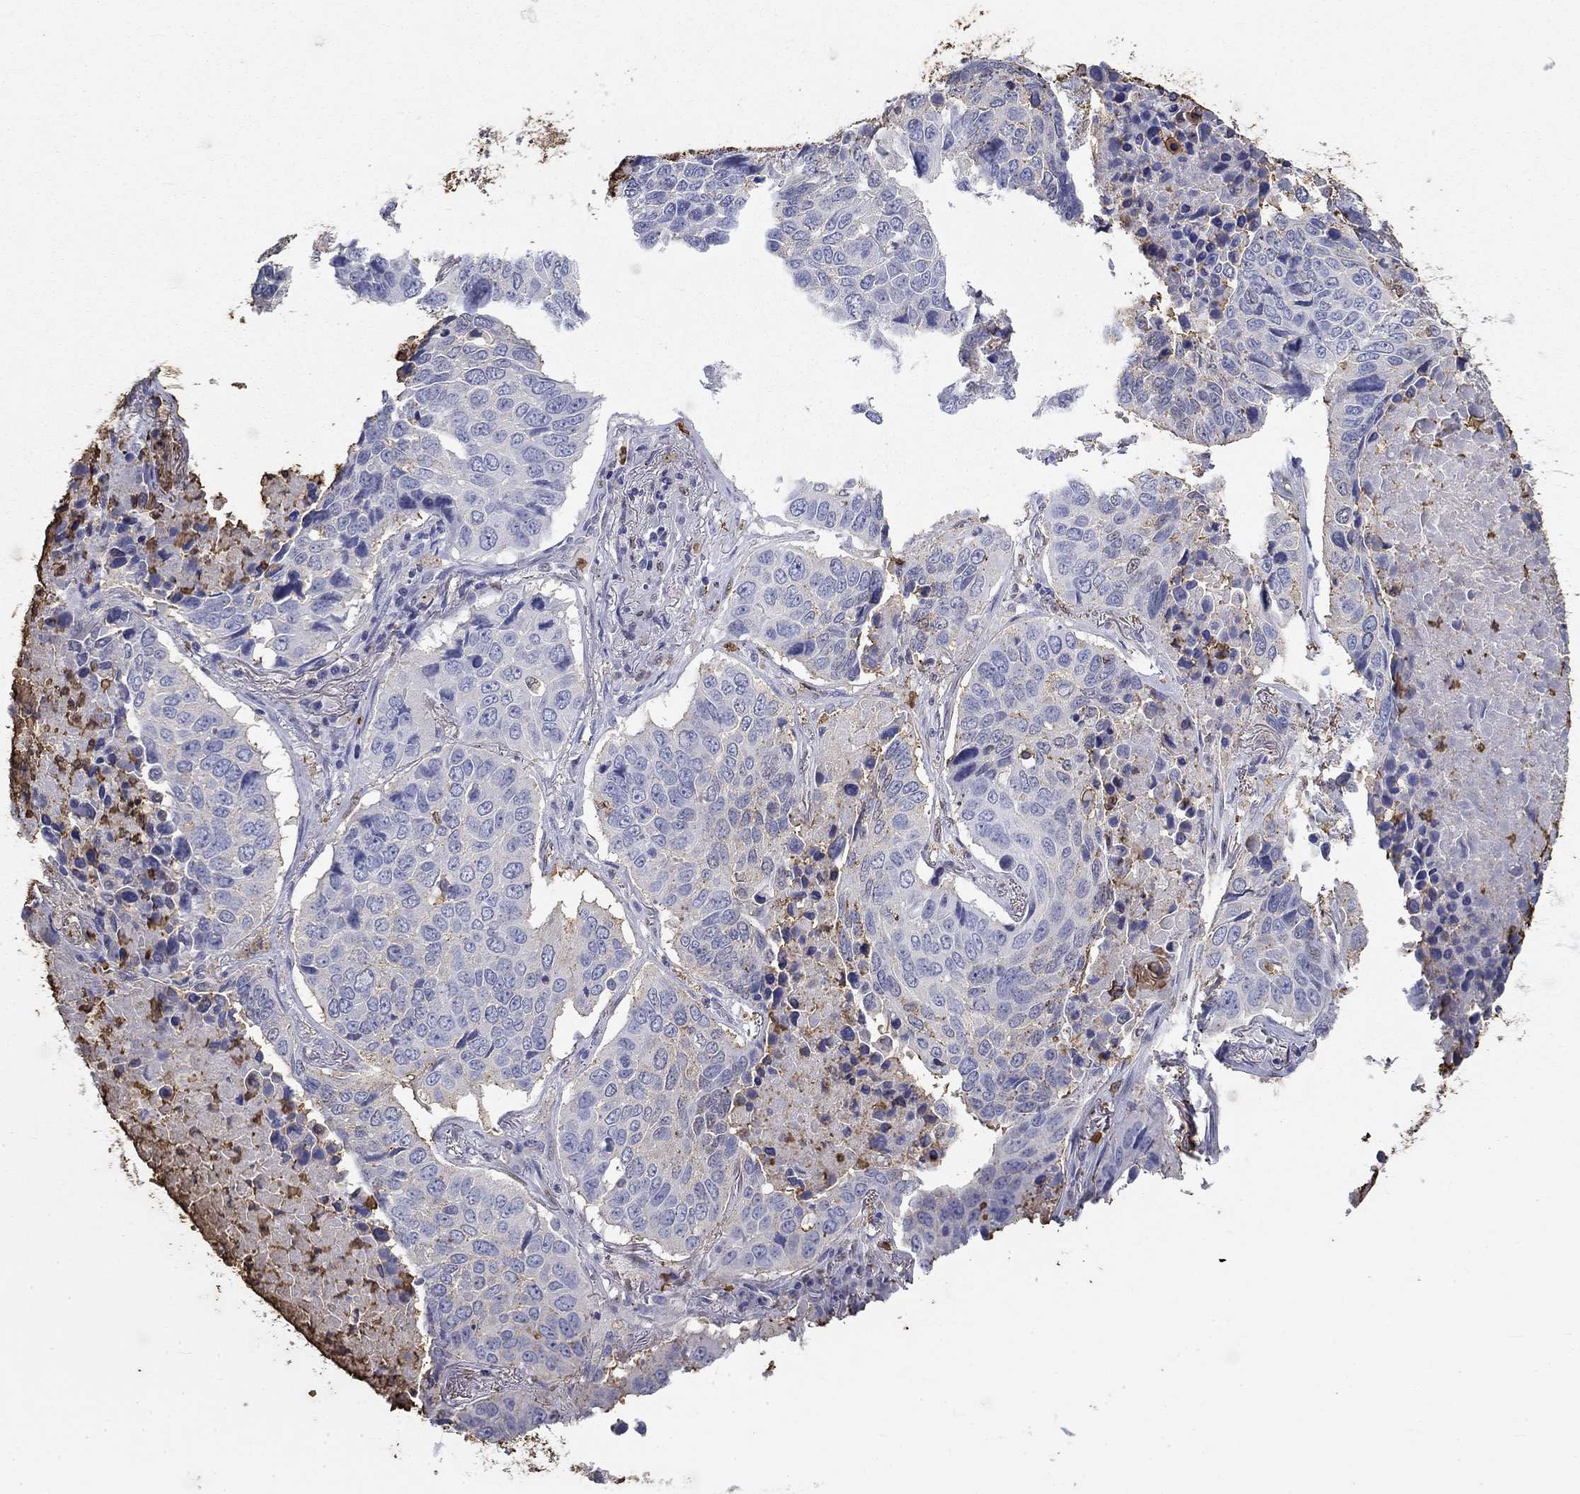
{"staining": {"intensity": "negative", "quantity": "none", "location": "none"}, "tissue": "lung cancer", "cell_type": "Tumor cells", "image_type": "cancer", "snomed": [{"axis": "morphology", "description": "Normal tissue, NOS"}, {"axis": "morphology", "description": "Squamous cell carcinoma, NOS"}, {"axis": "topography", "description": "Bronchus"}, {"axis": "topography", "description": "Lung"}], "caption": "High magnification brightfield microscopy of lung squamous cell carcinoma stained with DAB (3,3'-diaminobenzidine) (brown) and counterstained with hematoxylin (blue): tumor cells show no significant expression. (Brightfield microscopy of DAB (3,3'-diaminobenzidine) immunohistochemistry at high magnification).", "gene": "IGSF8", "patient": {"sex": "male", "age": 64}}